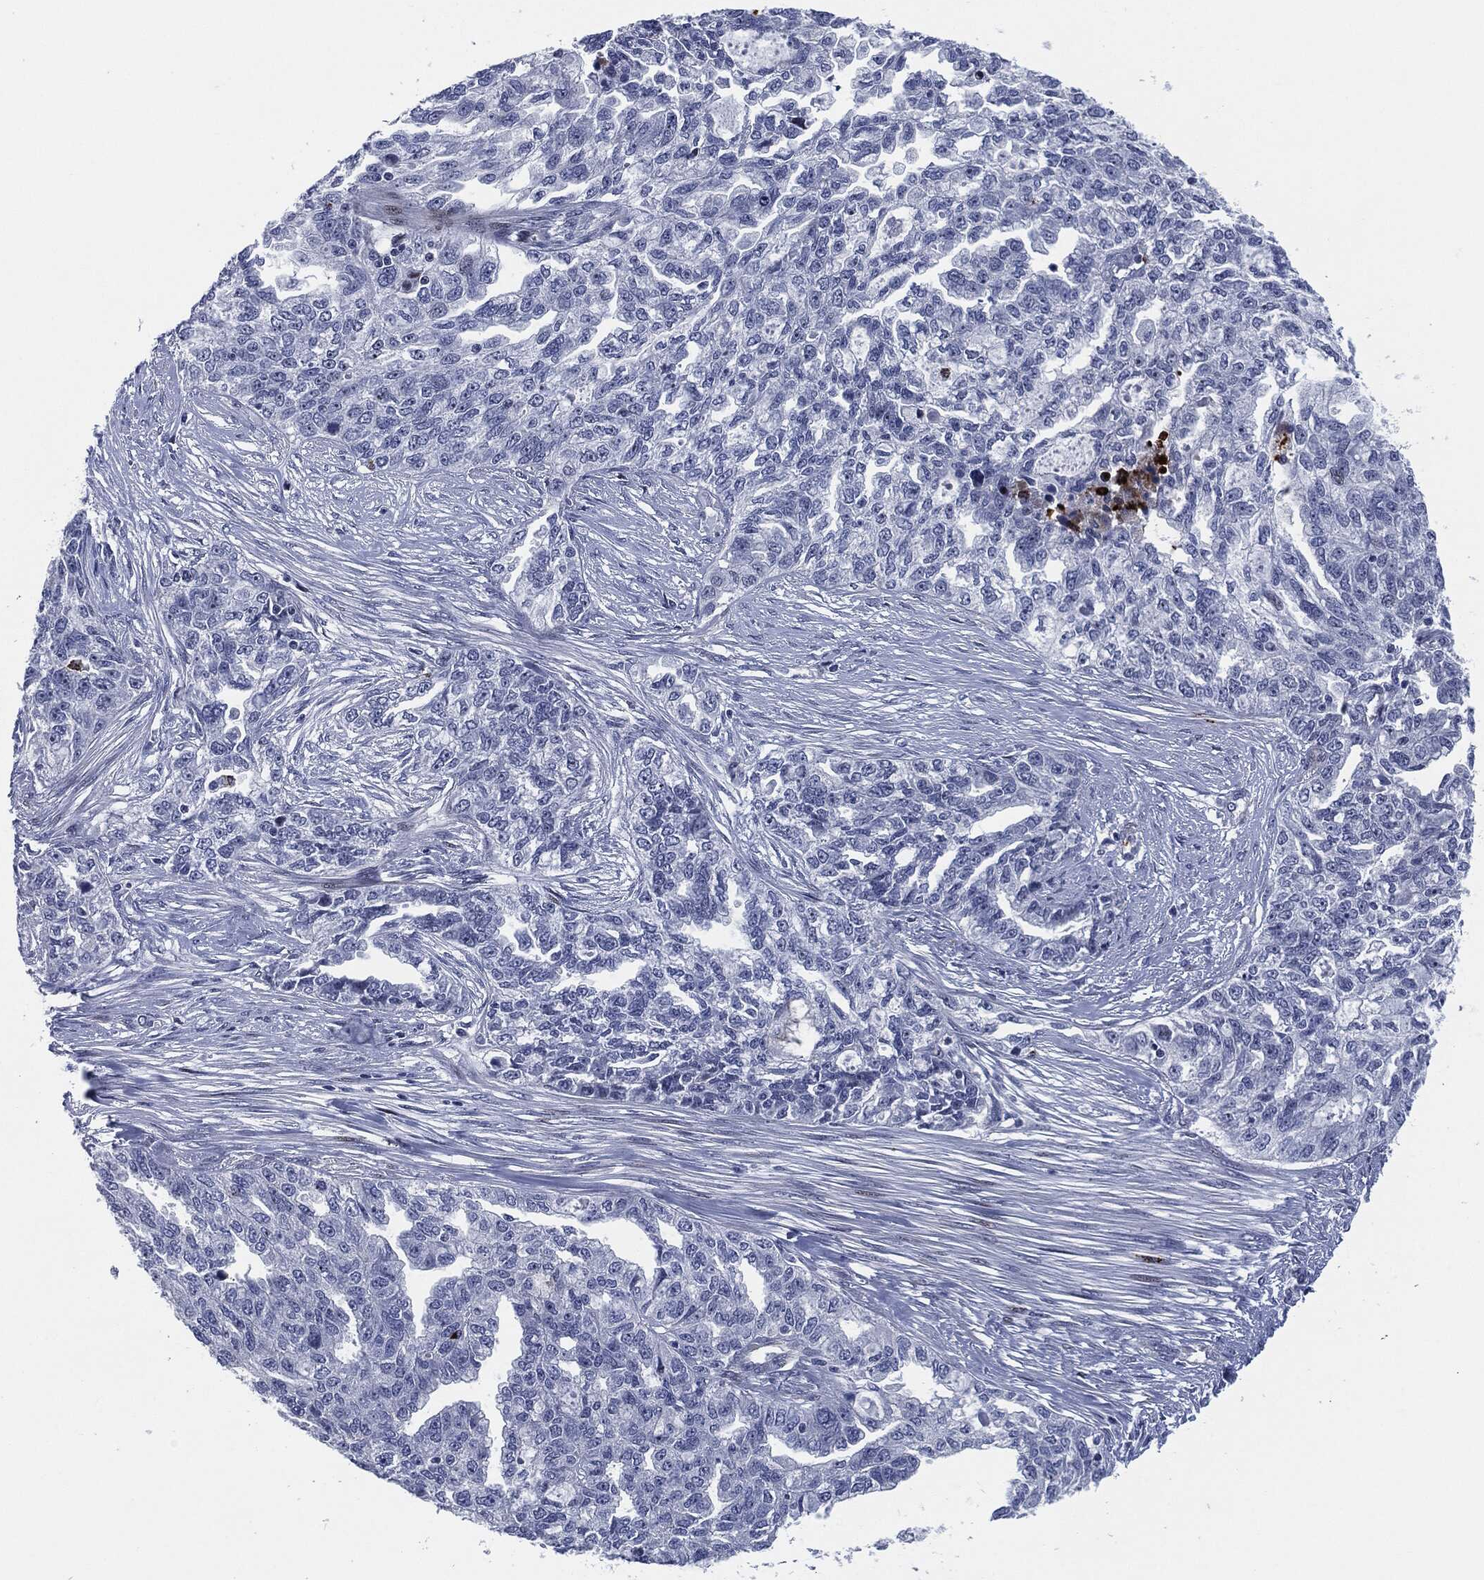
{"staining": {"intensity": "negative", "quantity": "none", "location": "none"}, "tissue": "ovarian cancer", "cell_type": "Tumor cells", "image_type": "cancer", "snomed": [{"axis": "morphology", "description": "Cystadenocarcinoma, serous, NOS"}, {"axis": "topography", "description": "Ovary"}], "caption": "Protein analysis of ovarian cancer displays no significant staining in tumor cells.", "gene": "MPO", "patient": {"sex": "female", "age": 51}}